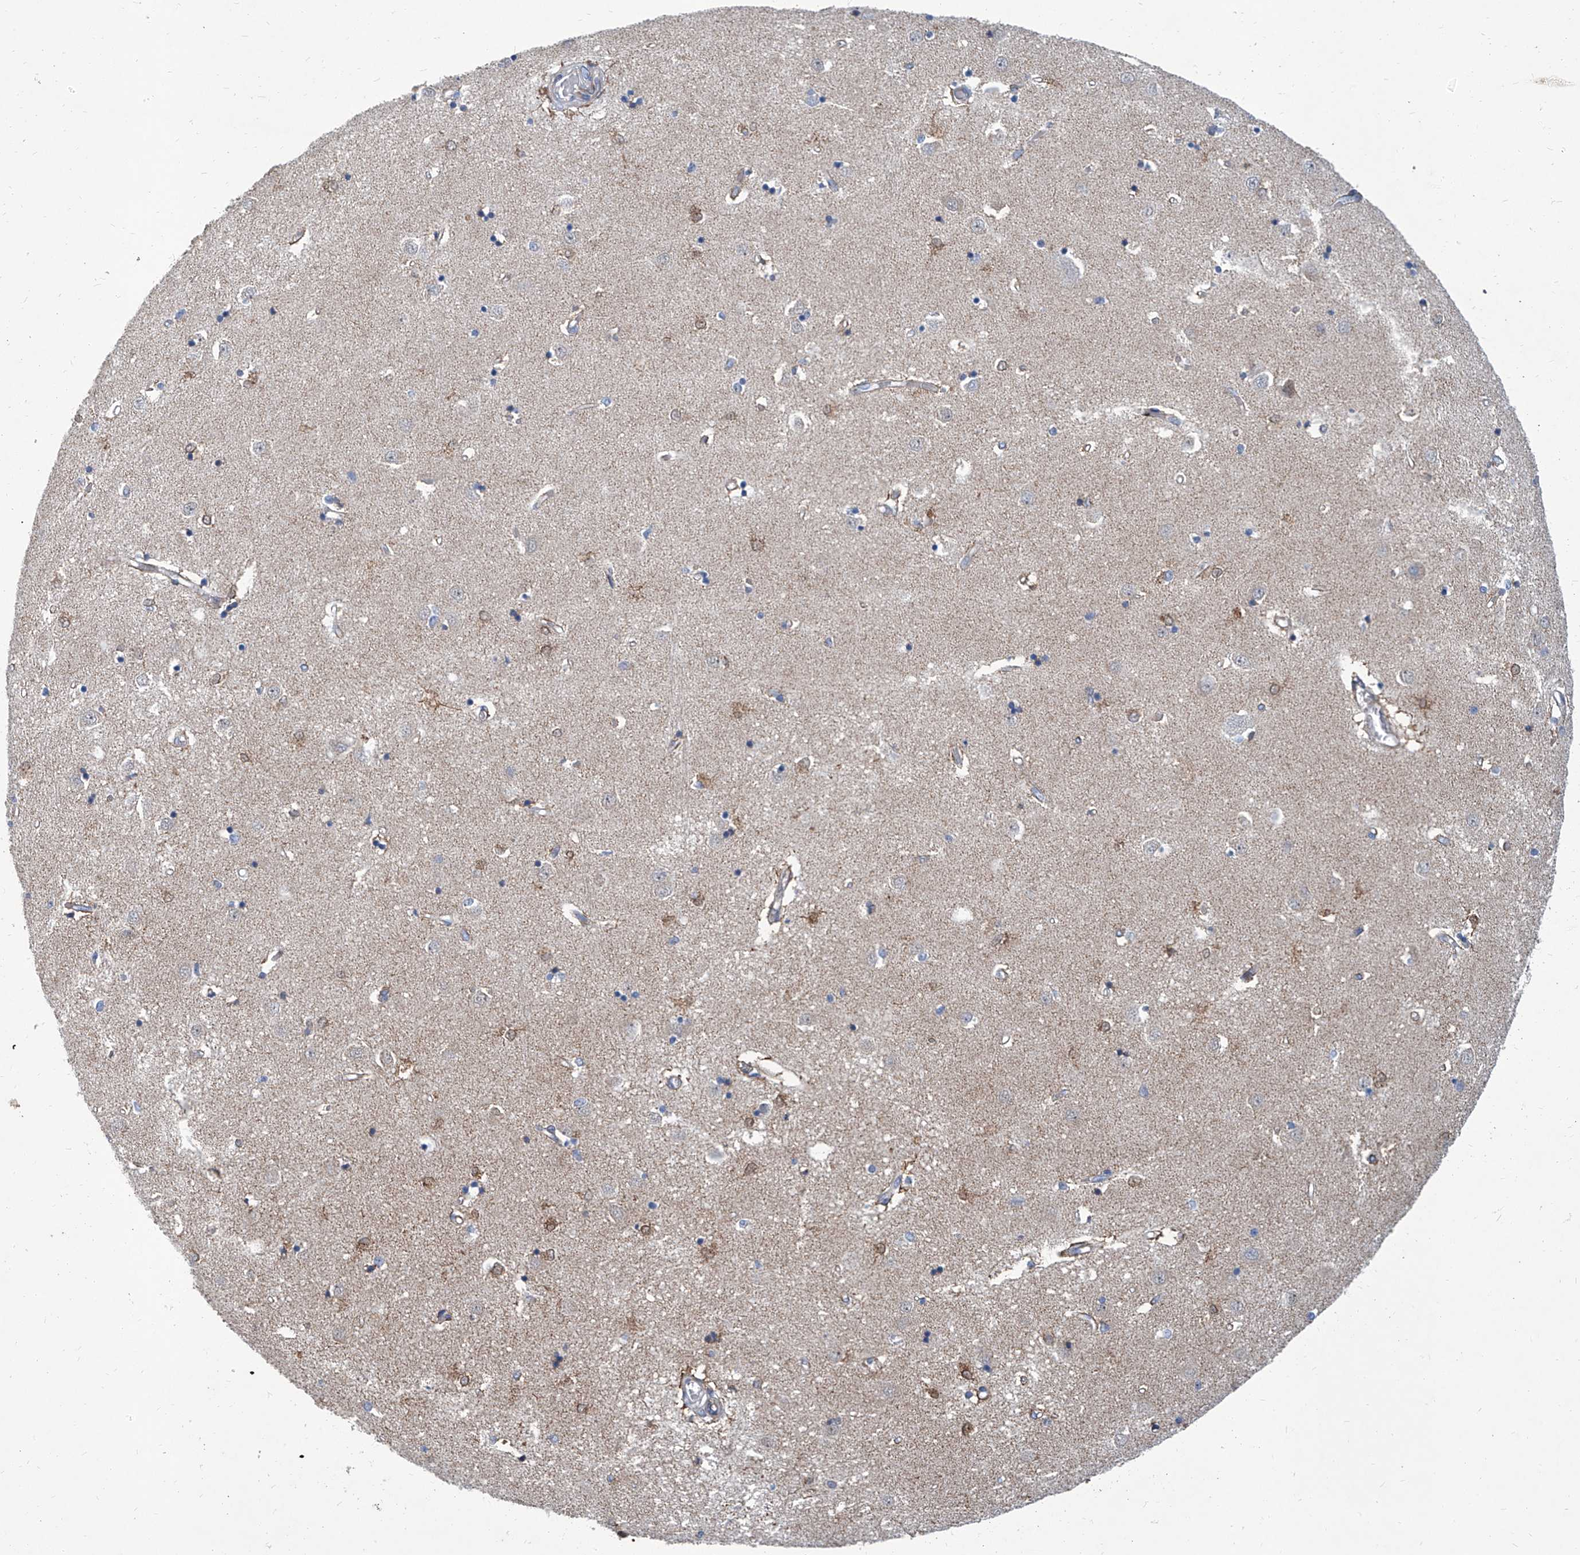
{"staining": {"intensity": "moderate", "quantity": "<25%", "location": "cytoplasmic/membranous"}, "tissue": "caudate", "cell_type": "Glial cells", "image_type": "normal", "snomed": [{"axis": "morphology", "description": "Normal tissue, NOS"}, {"axis": "topography", "description": "Lateral ventricle wall"}], "caption": "A brown stain highlights moderate cytoplasmic/membranous positivity of a protein in glial cells of benign caudate. The staining was performed using DAB (3,3'-diaminobenzidine) to visualize the protein expression in brown, while the nuclei were stained in blue with hematoxylin (Magnification: 20x).", "gene": "USP48", "patient": {"sex": "male", "age": 45}}